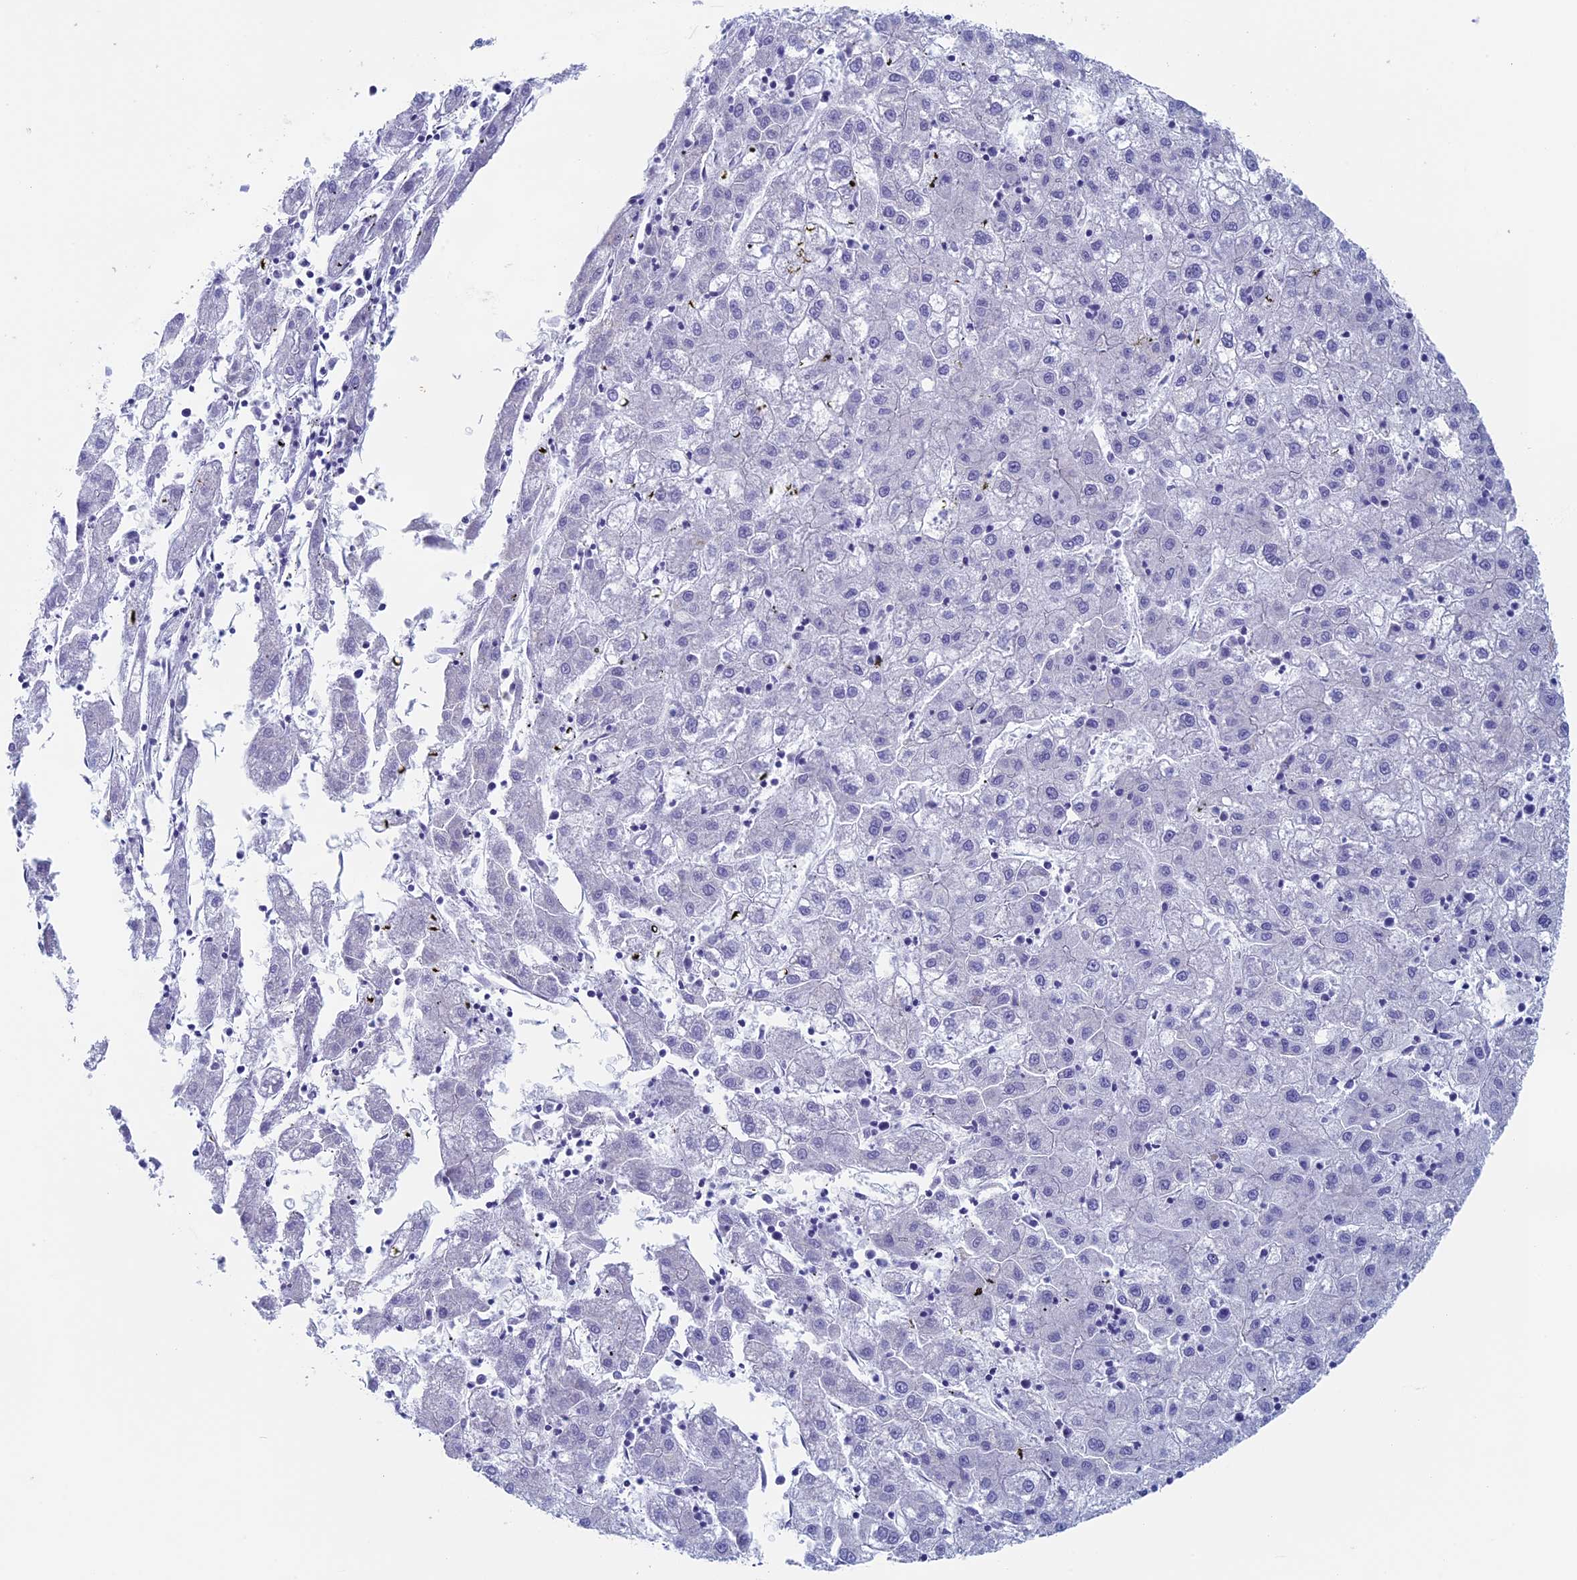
{"staining": {"intensity": "negative", "quantity": "none", "location": "none"}, "tissue": "liver cancer", "cell_type": "Tumor cells", "image_type": "cancer", "snomed": [{"axis": "morphology", "description": "Carcinoma, Hepatocellular, NOS"}, {"axis": "topography", "description": "Liver"}], "caption": "Immunohistochemical staining of liver hepatocellular carcinoma displays no significant staining in tumor cells. (DAB IHC with hematoxylin counter stain).", "gene": "MAGEB6", "patient": {"sex": "male", "age": 72}}